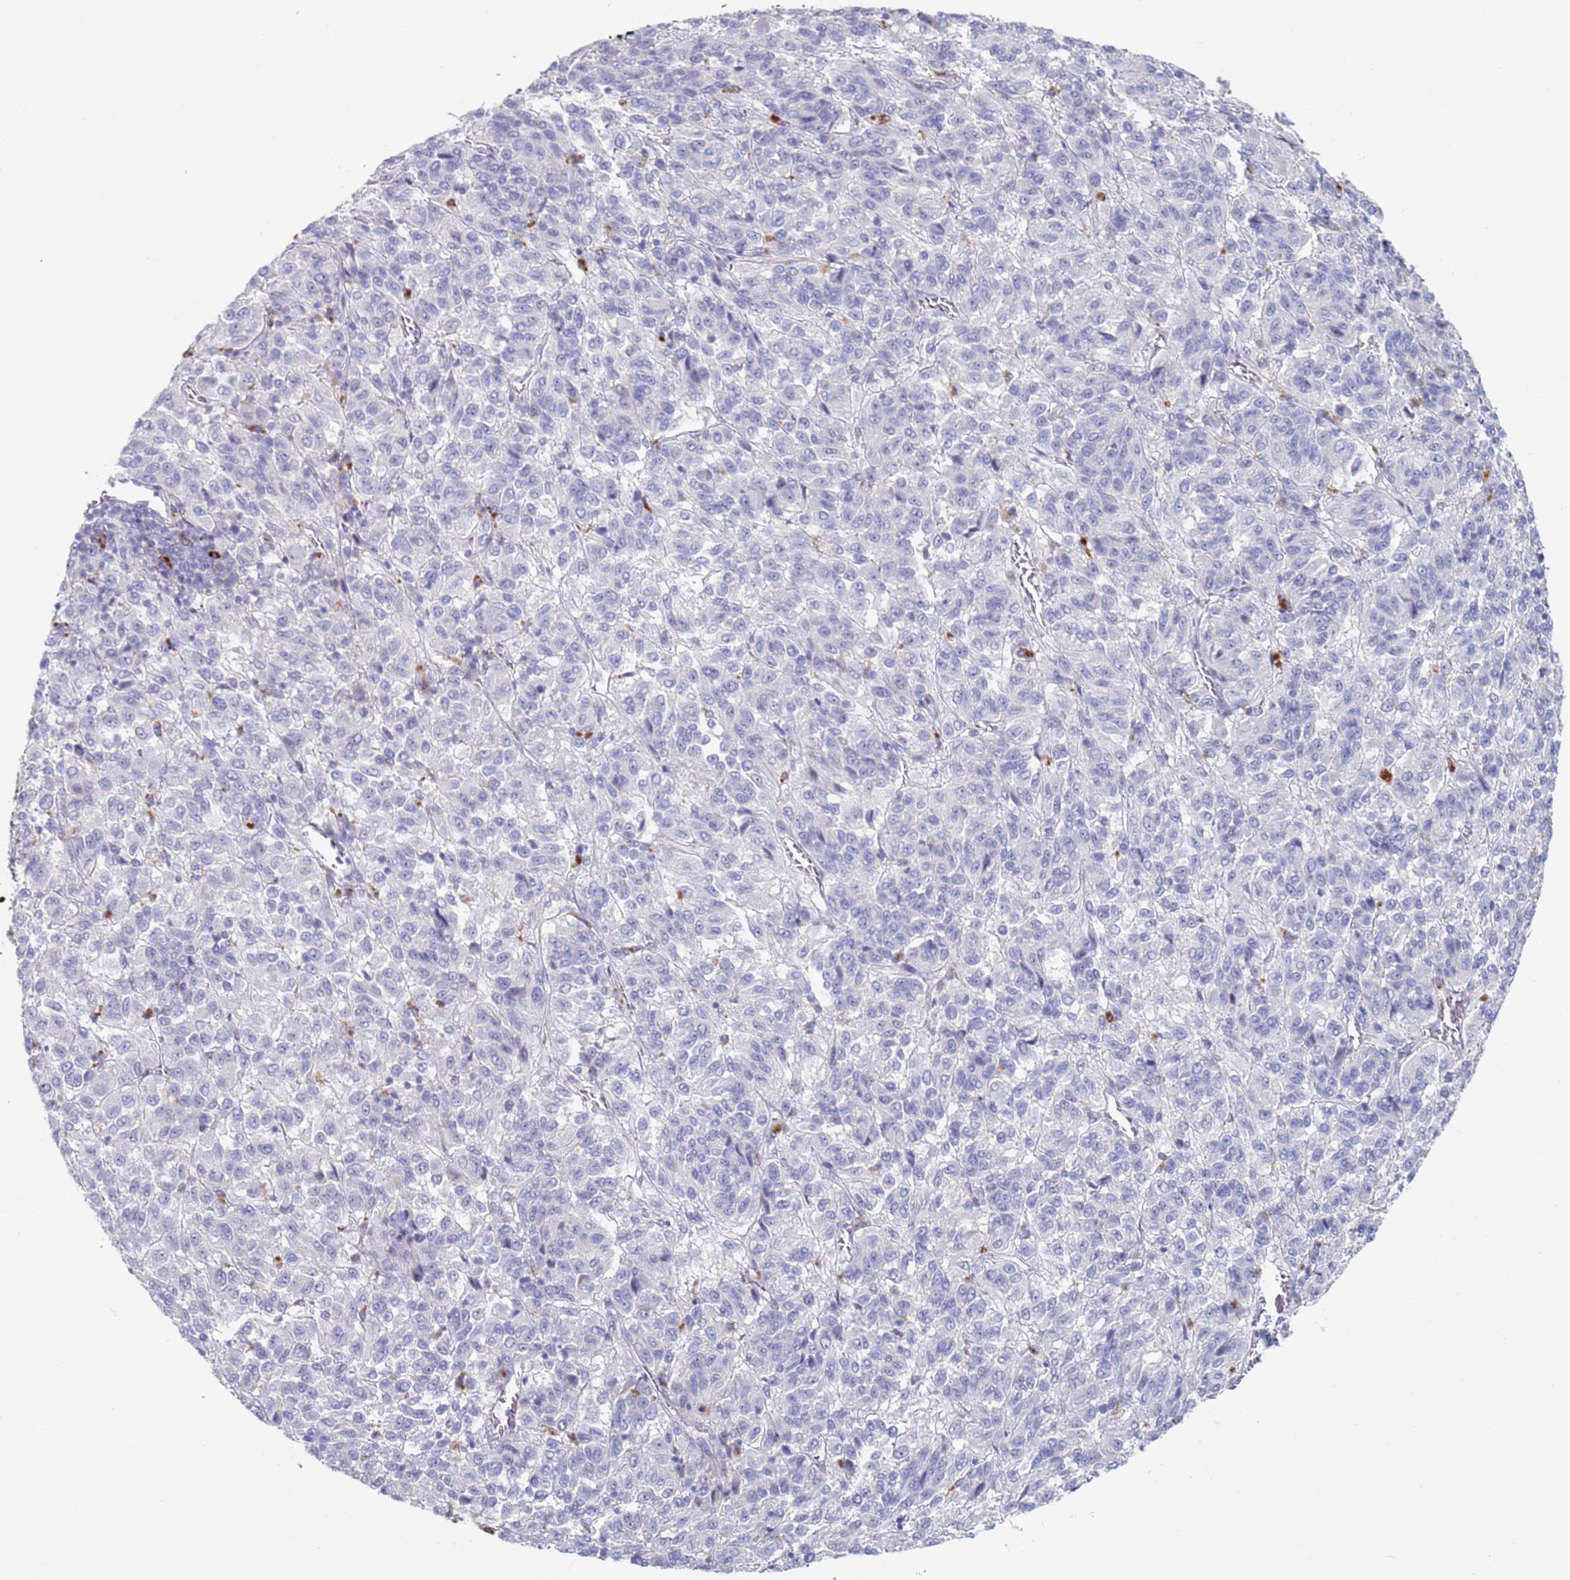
{"staining": {"intensity": "negative", "quantity": "none", "location": "none"}, "tissue": "melanoma", "cell_type": "Tumor cells", "image_type": "cancer", "snomed": [{"axis": "morphology", "description": "Malignant melanoma, Metastatic site"}, {"axis": "topography", "description": "Lung"}], "caption": "DAB (3,3'-diaminobenzidine) immunohistochemical staining of malignant melanoma (metastatic site) exhibits no significant positivity in tumor cells. (Stains: DAB IHC with hematoxylin counter stain, Microscopy: brightfield microscopy at high magnification).", "gene": "FUCA1", "patient": {"sex": "male", "age": 64}}